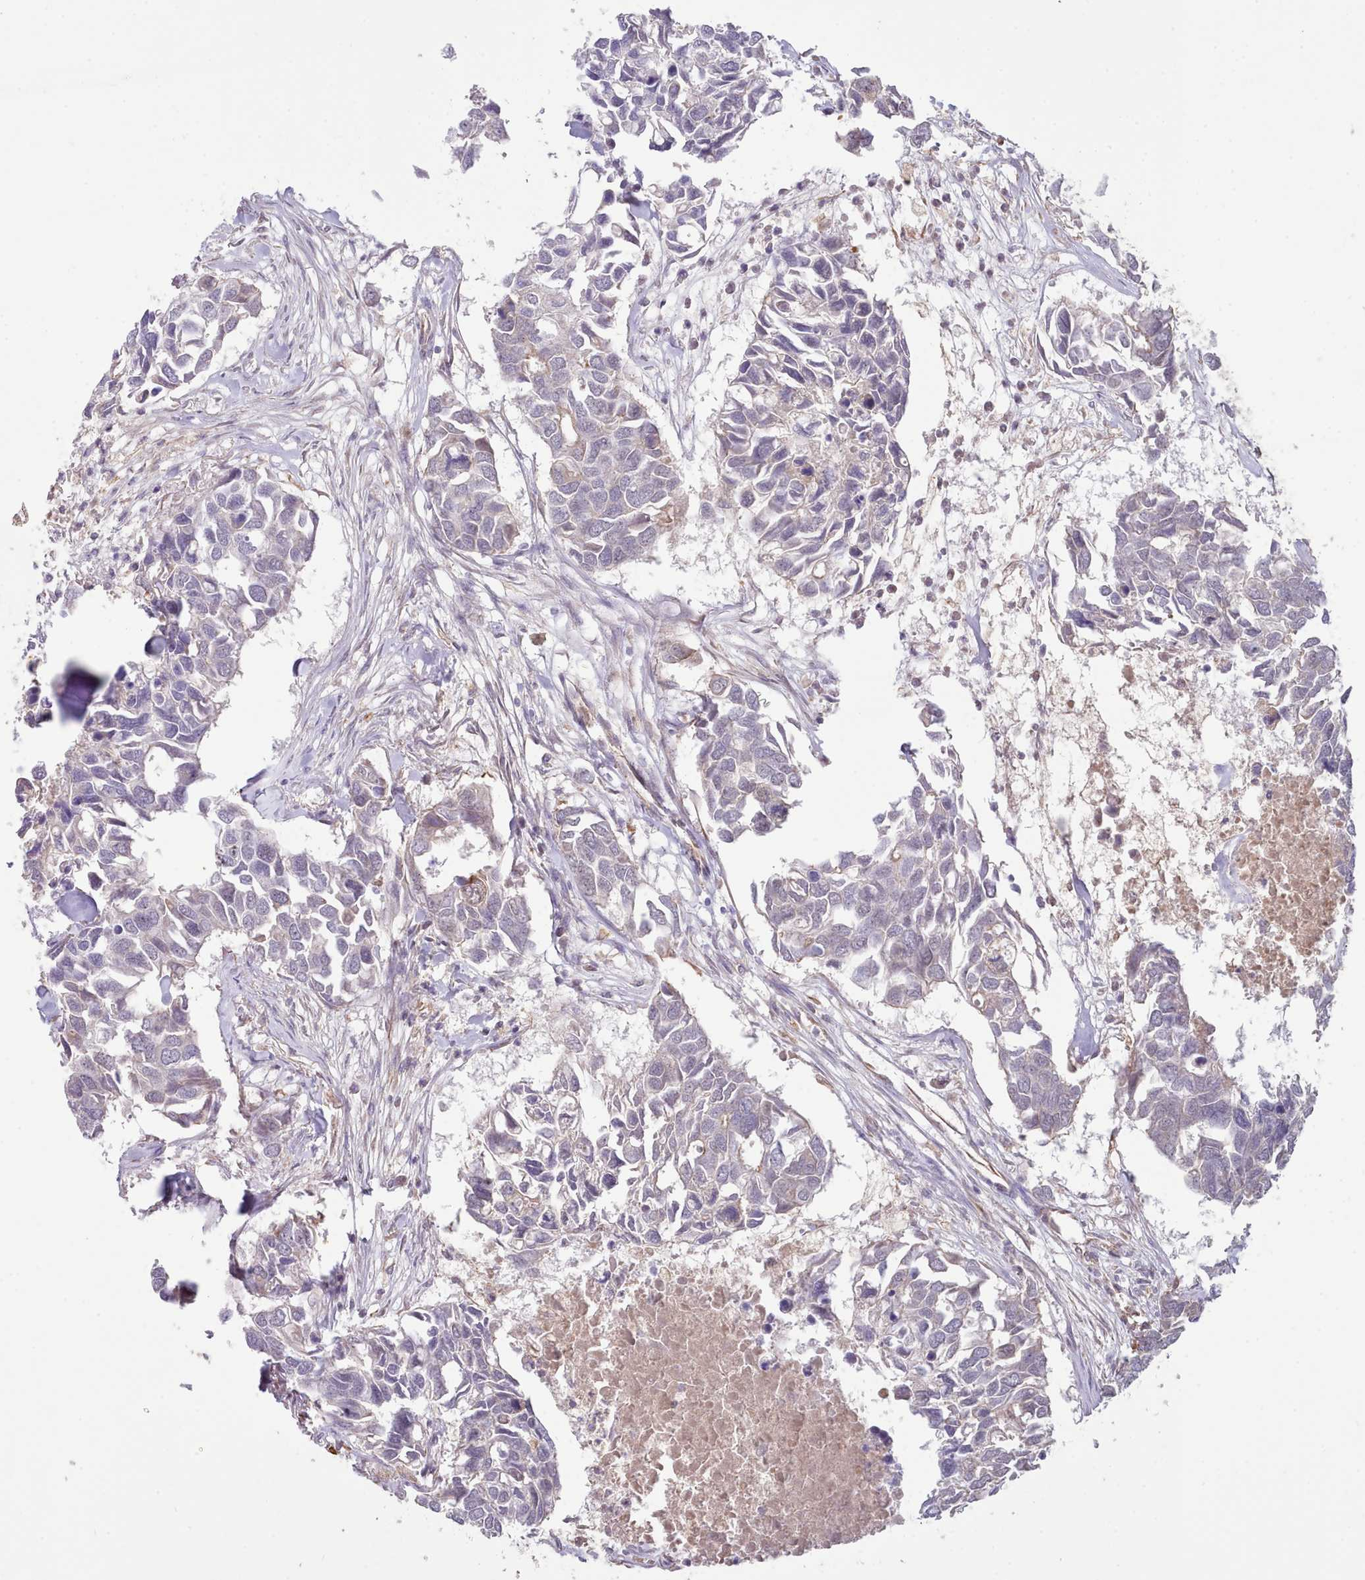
{"staining": {"intensity": "negative", "quantity": "none", "location": "none"}, "tissue": "breast cancer", "cell_type": "Tumor cells", "image_type": "cancer", "snomed": [{"axis": "morphology", "description": "Duct carcinoma"}, {"axis": "topography", "description": "Breast"}], "caption": "Protein analysis of breast invasive ductal carcinoma displays no significant expression in tumor cells.", "gene": "ZC3H13", "patient": {"sex": "female", "age": 83}}